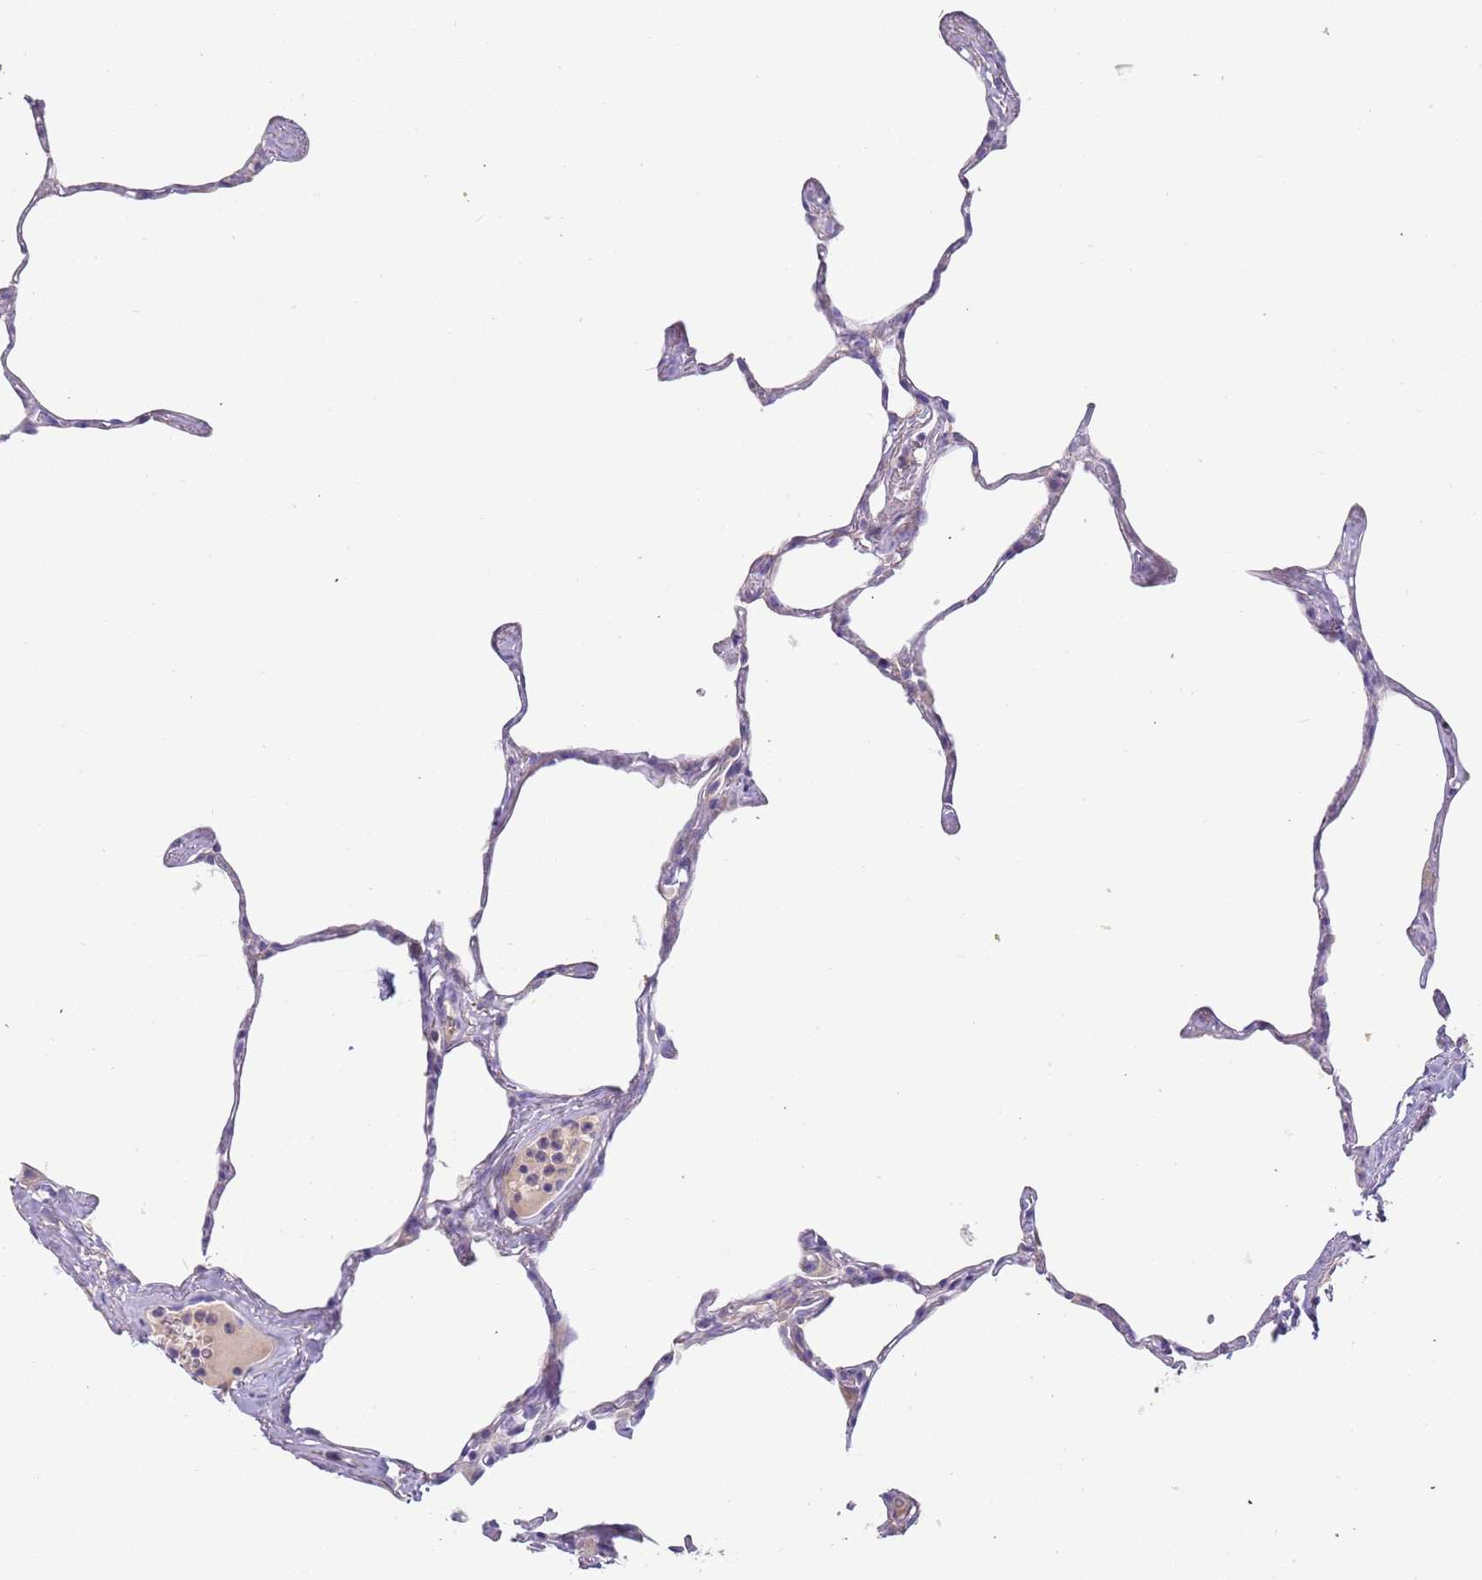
{"staining": {"intensity": "negative", "quantity": "none", "location": "none"}, "tissue": "lung", "cell_type": "Alveolar cells", "image_type": "normal", "snomed": [{"axis": "morphology", "description": "Normal tissue, NOS"}, {"axis": "topography", "description": "Lung"}], "caption": "An immunohistochemistry (IHC) photomicrograph of unremarkable lung is shown. There is no staining in alveolar cells of lung.", "gene": "C2CD3", "patient": {"sex": "male", "age": 65}}